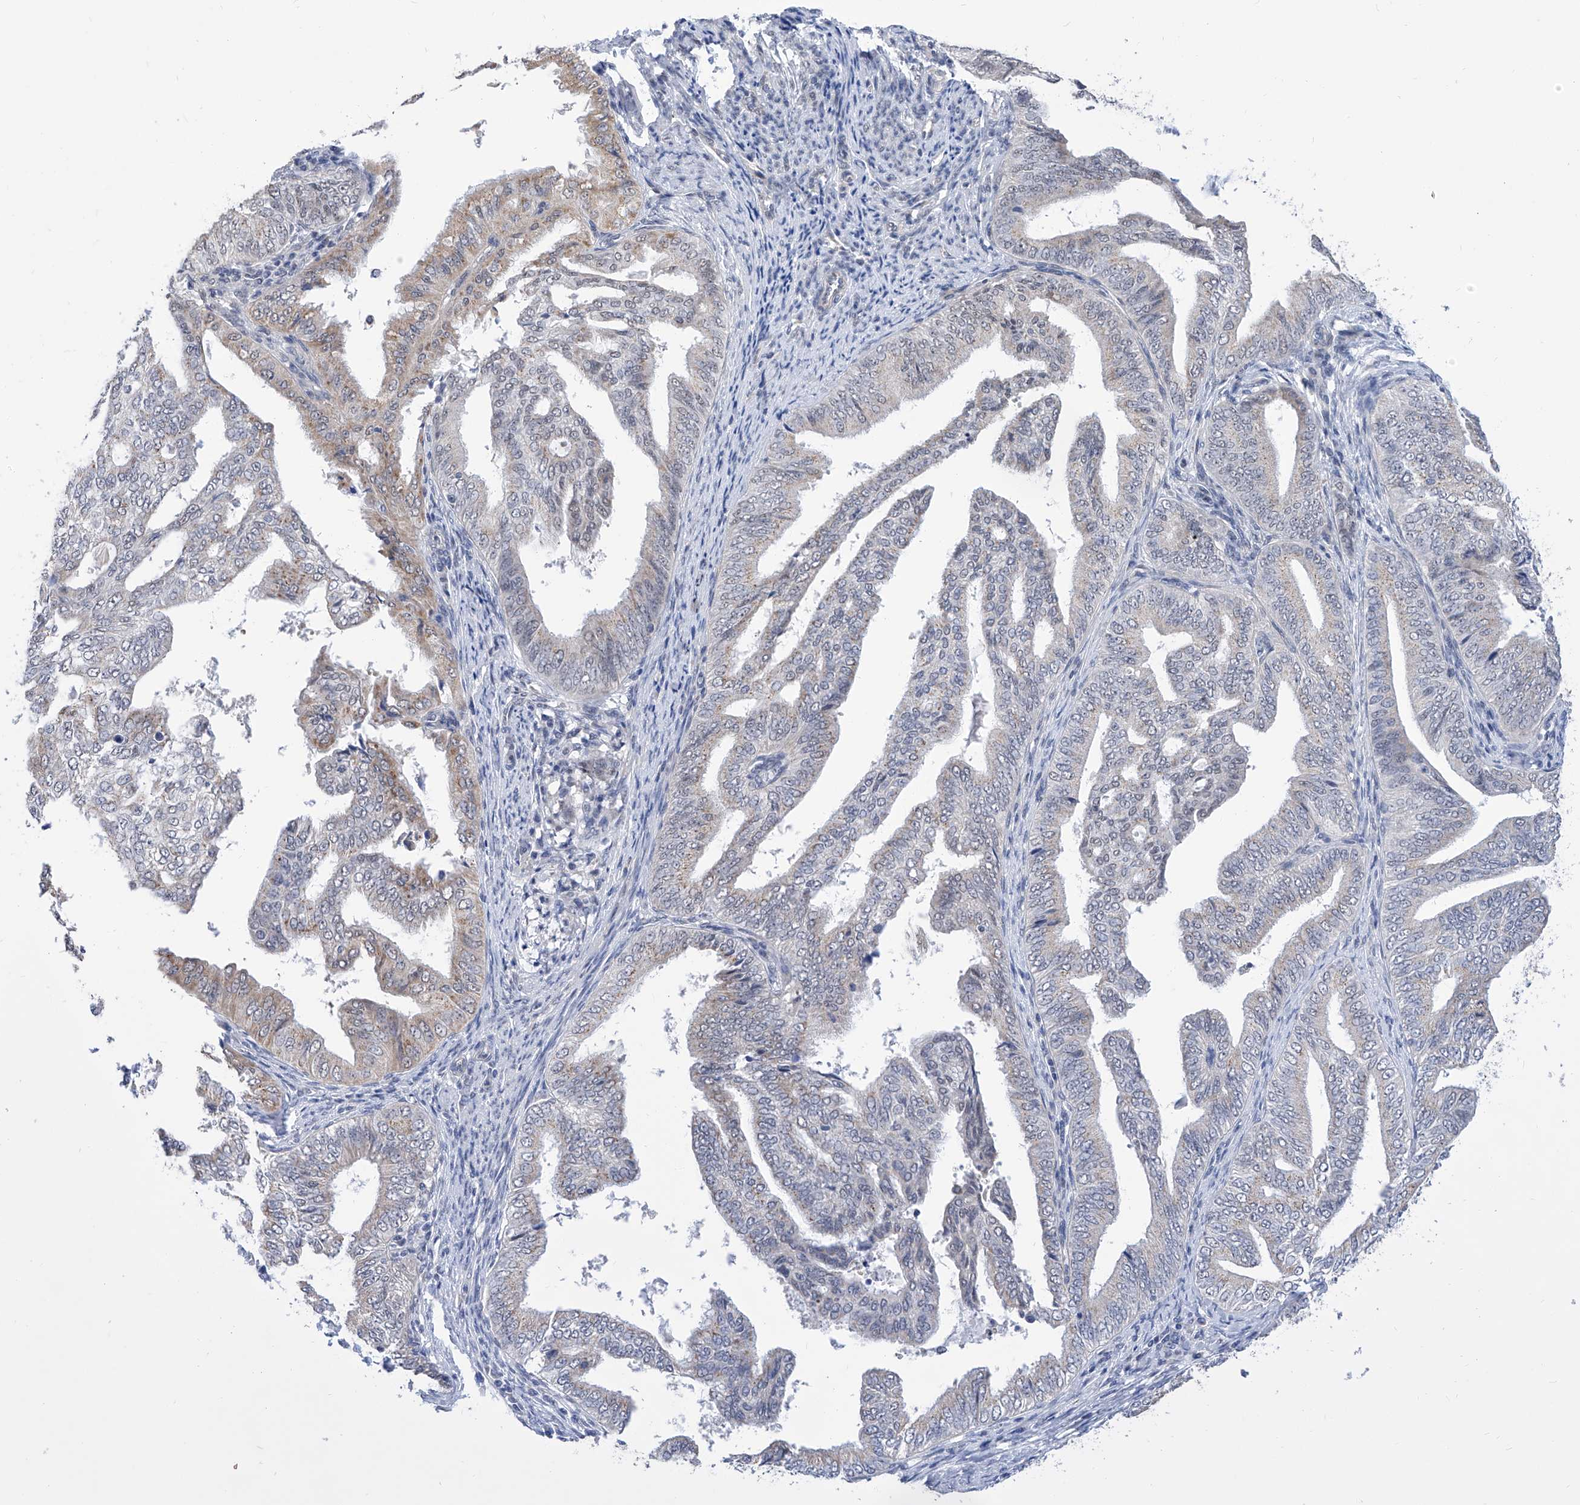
{"staining": {"intensity": "weak", "quantity": "<25%", "location": "cytoplasmic/membranous"}, "tissue": "endometrial cancer", "cell_type": "Tumor cells", "image_type": "cancer", "snomed": [{"axis": "morphology", "description": "Adenocarcinoma, NOS"}, {"axis": "topography", "description": "Endometrium"}], "caption": "The histopathology image reveals no staining of tumor cells in endometrial cancer.", "gene": "SART1", "patient": {"sex": "female", "age": 58}}